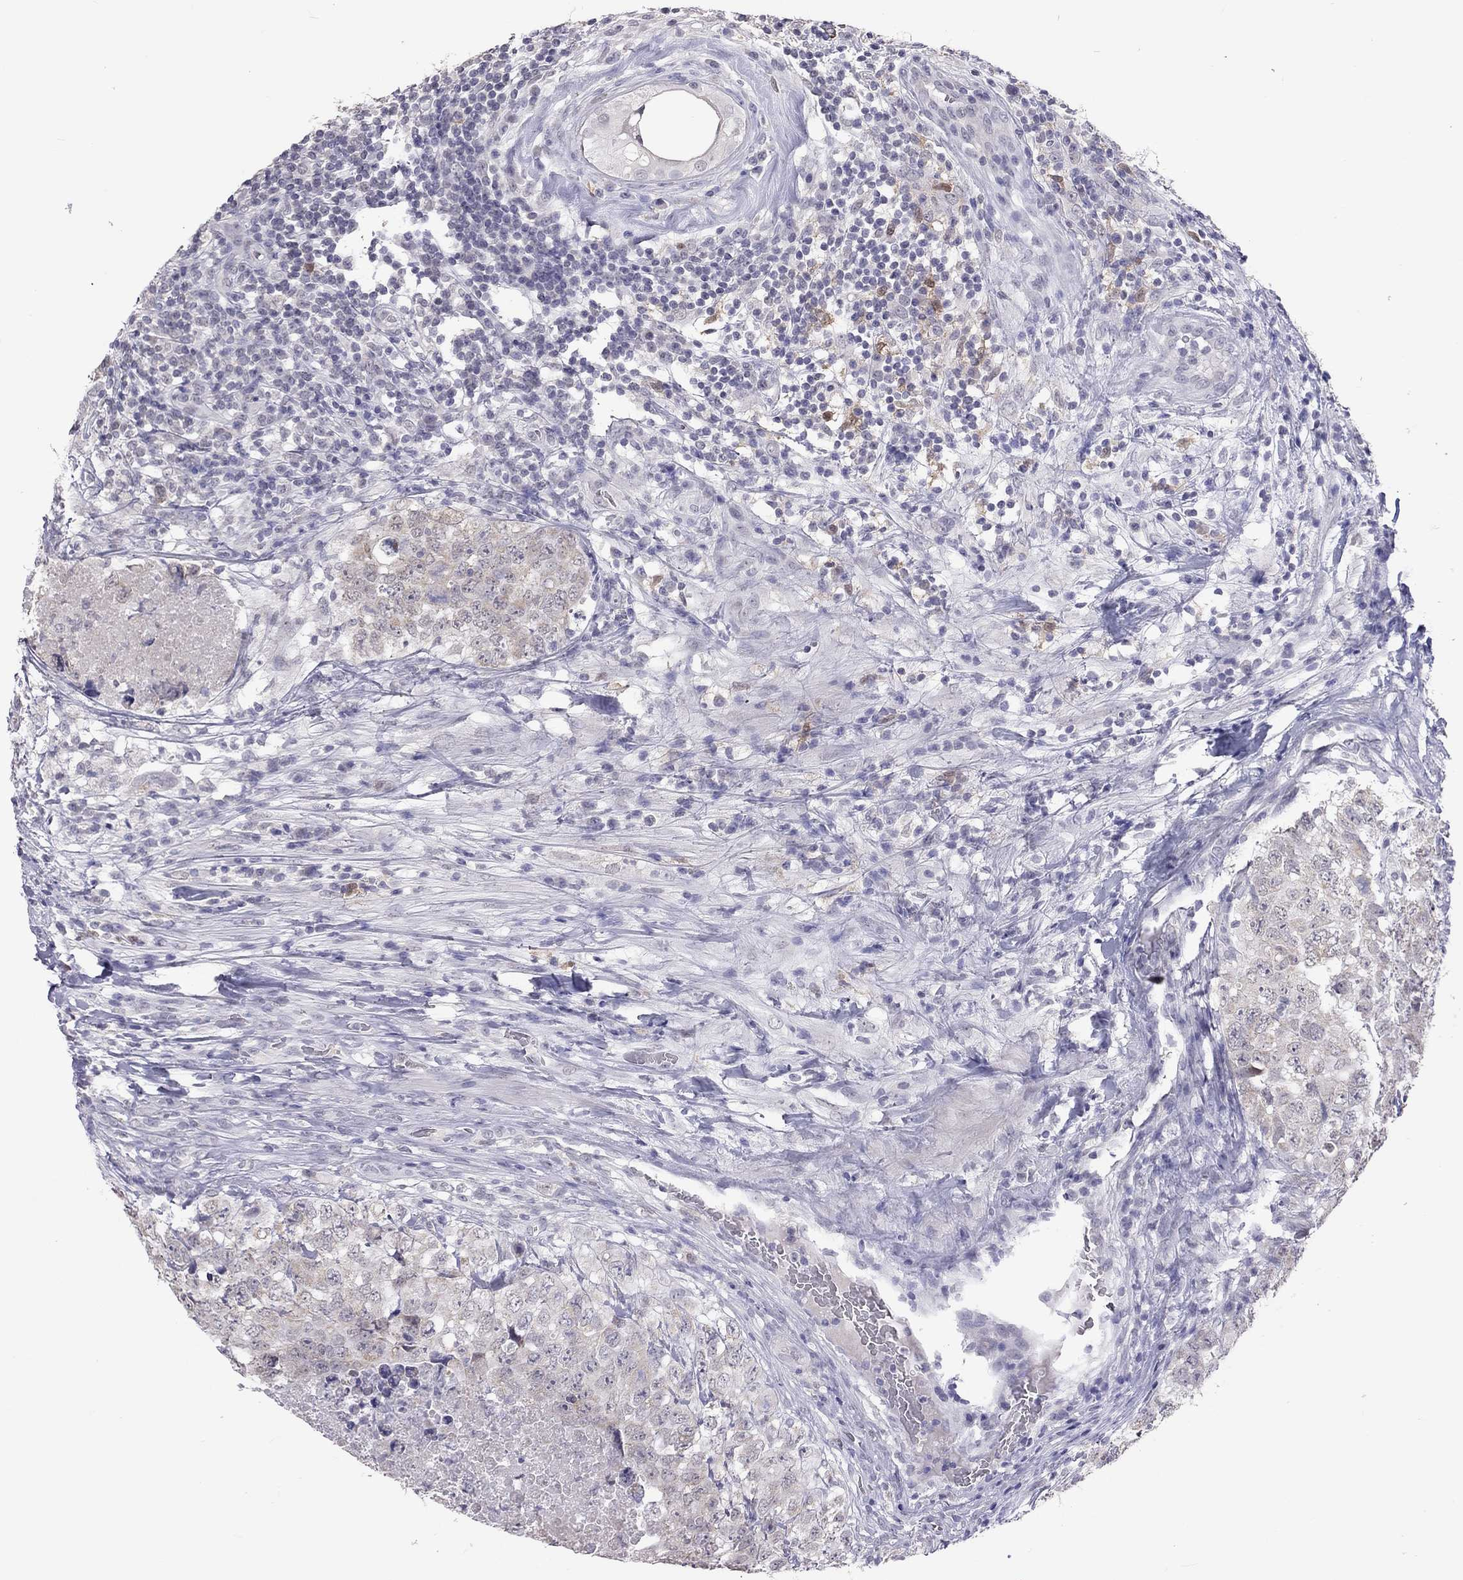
{"staining": {"intensity": "negative", "quantity": "none", "location": "none"}, "tissue": "testis cancer", "cell_type": "Tumor cells", "image_type": "cancer", "snomed": [{"axis": "morphology", "description": "Seminoma, NOS"}, {"axis": "topography", "description": "Testis"}], "caption": "Tumor cells are negative for protein expression in human seminoma (testis).", "gene": "PPP1R3A", "patient": {"sex": "male", "age": 34}}